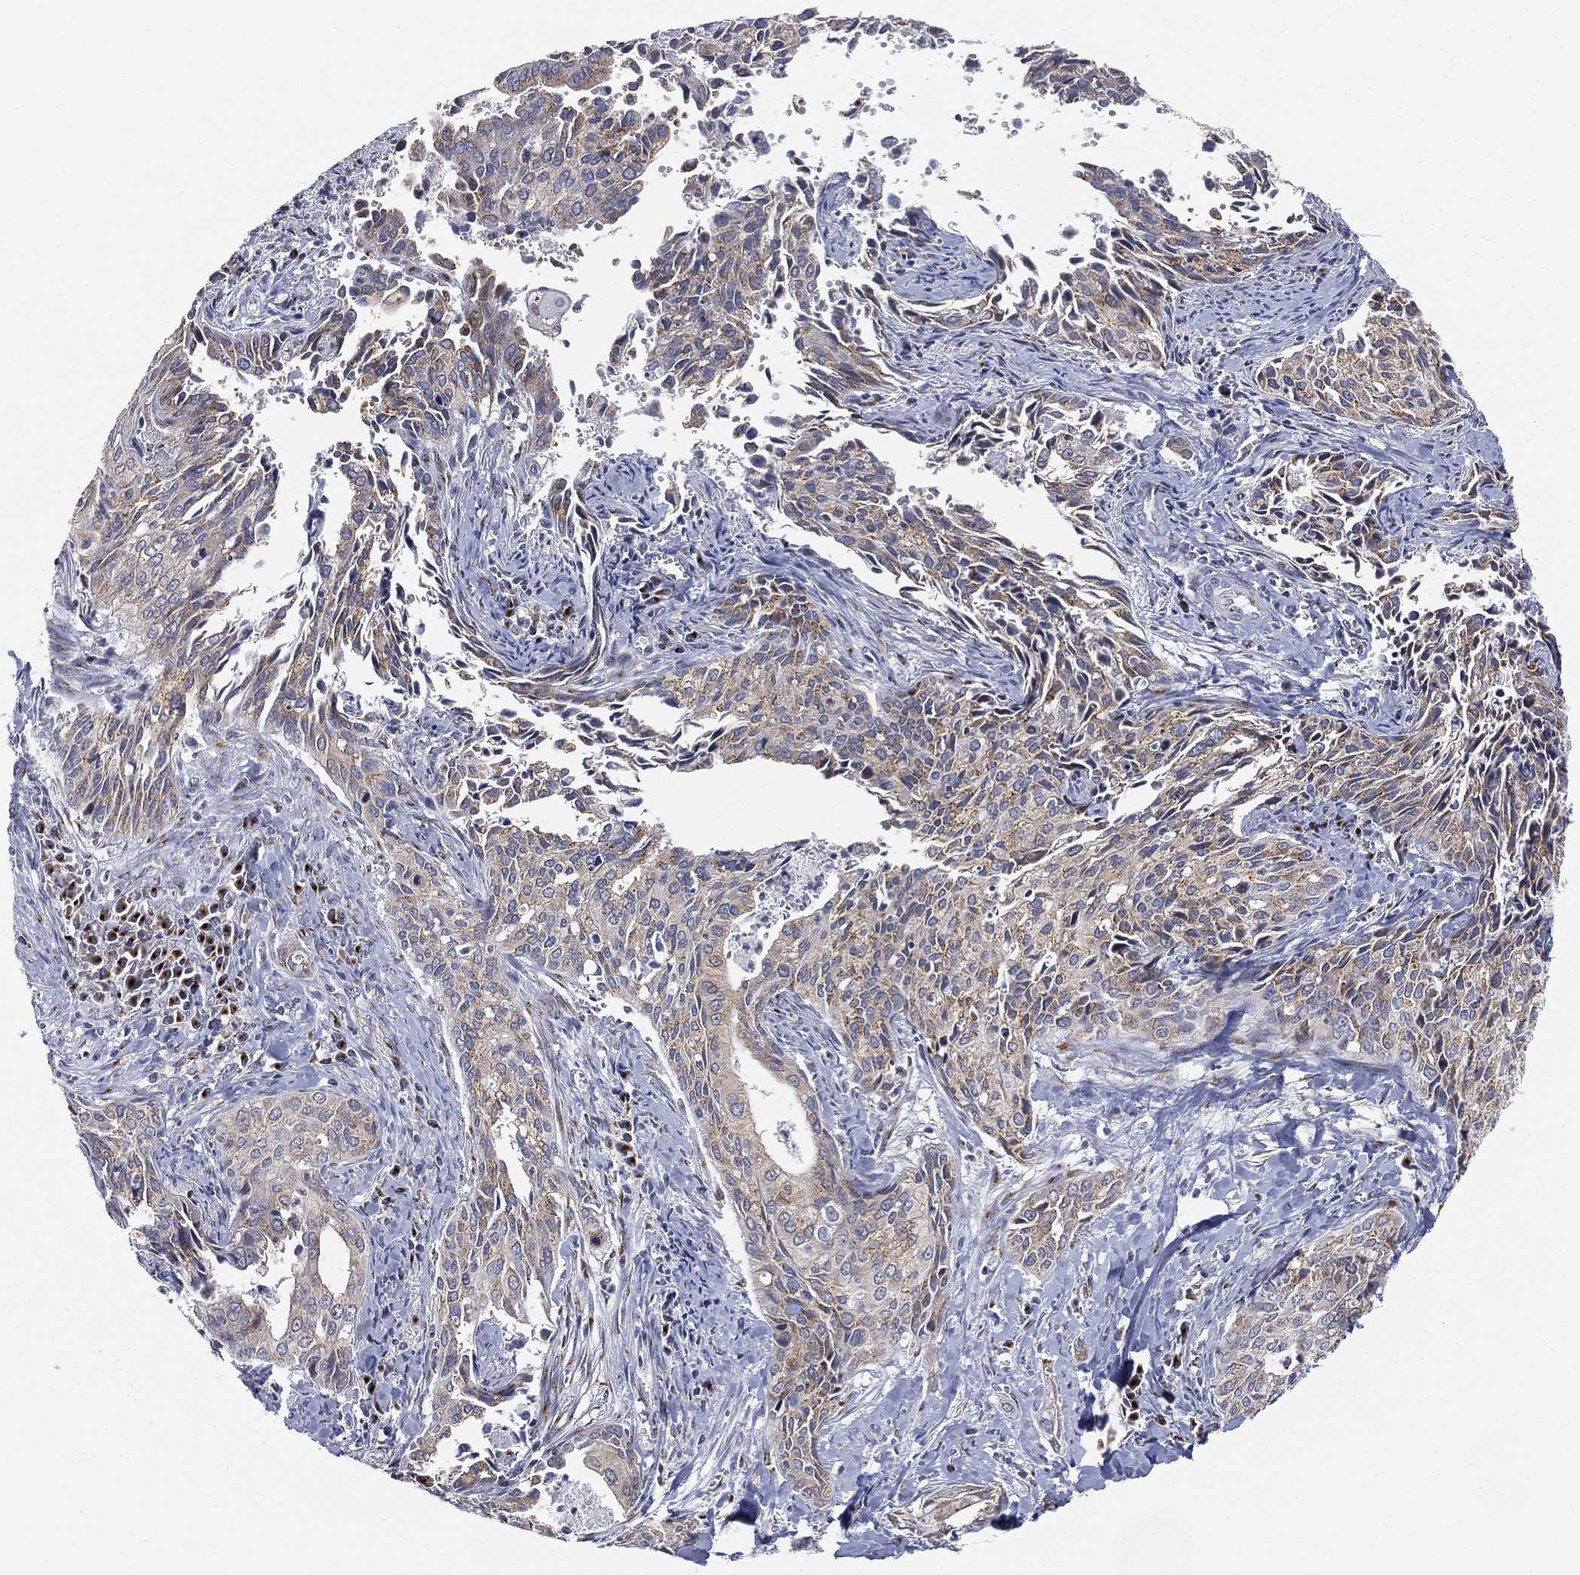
{"staining": {"intensity": "moderate", "quantity": "25%-75%", "location": "cytoplasmic/membranous"}, "tissue": "cervical cancer", "cell_type": "Tumor cells", "image_type": "cancer", "snomed": [{"axis": "morphology", "description": "Squamous cell carcinoma, NOS"}, {"axis": "topography", "description": "Cervix"}], "caption": "Immunohistochemical staining of squamous cell carcinoma (cervical) exhibits medium levels of moderate cytoplasmic/membranous protein staining in about 25%-75% of tumor cells.", "gene": "TICAM1", "patient": {"sex": "female", "age": 29}}